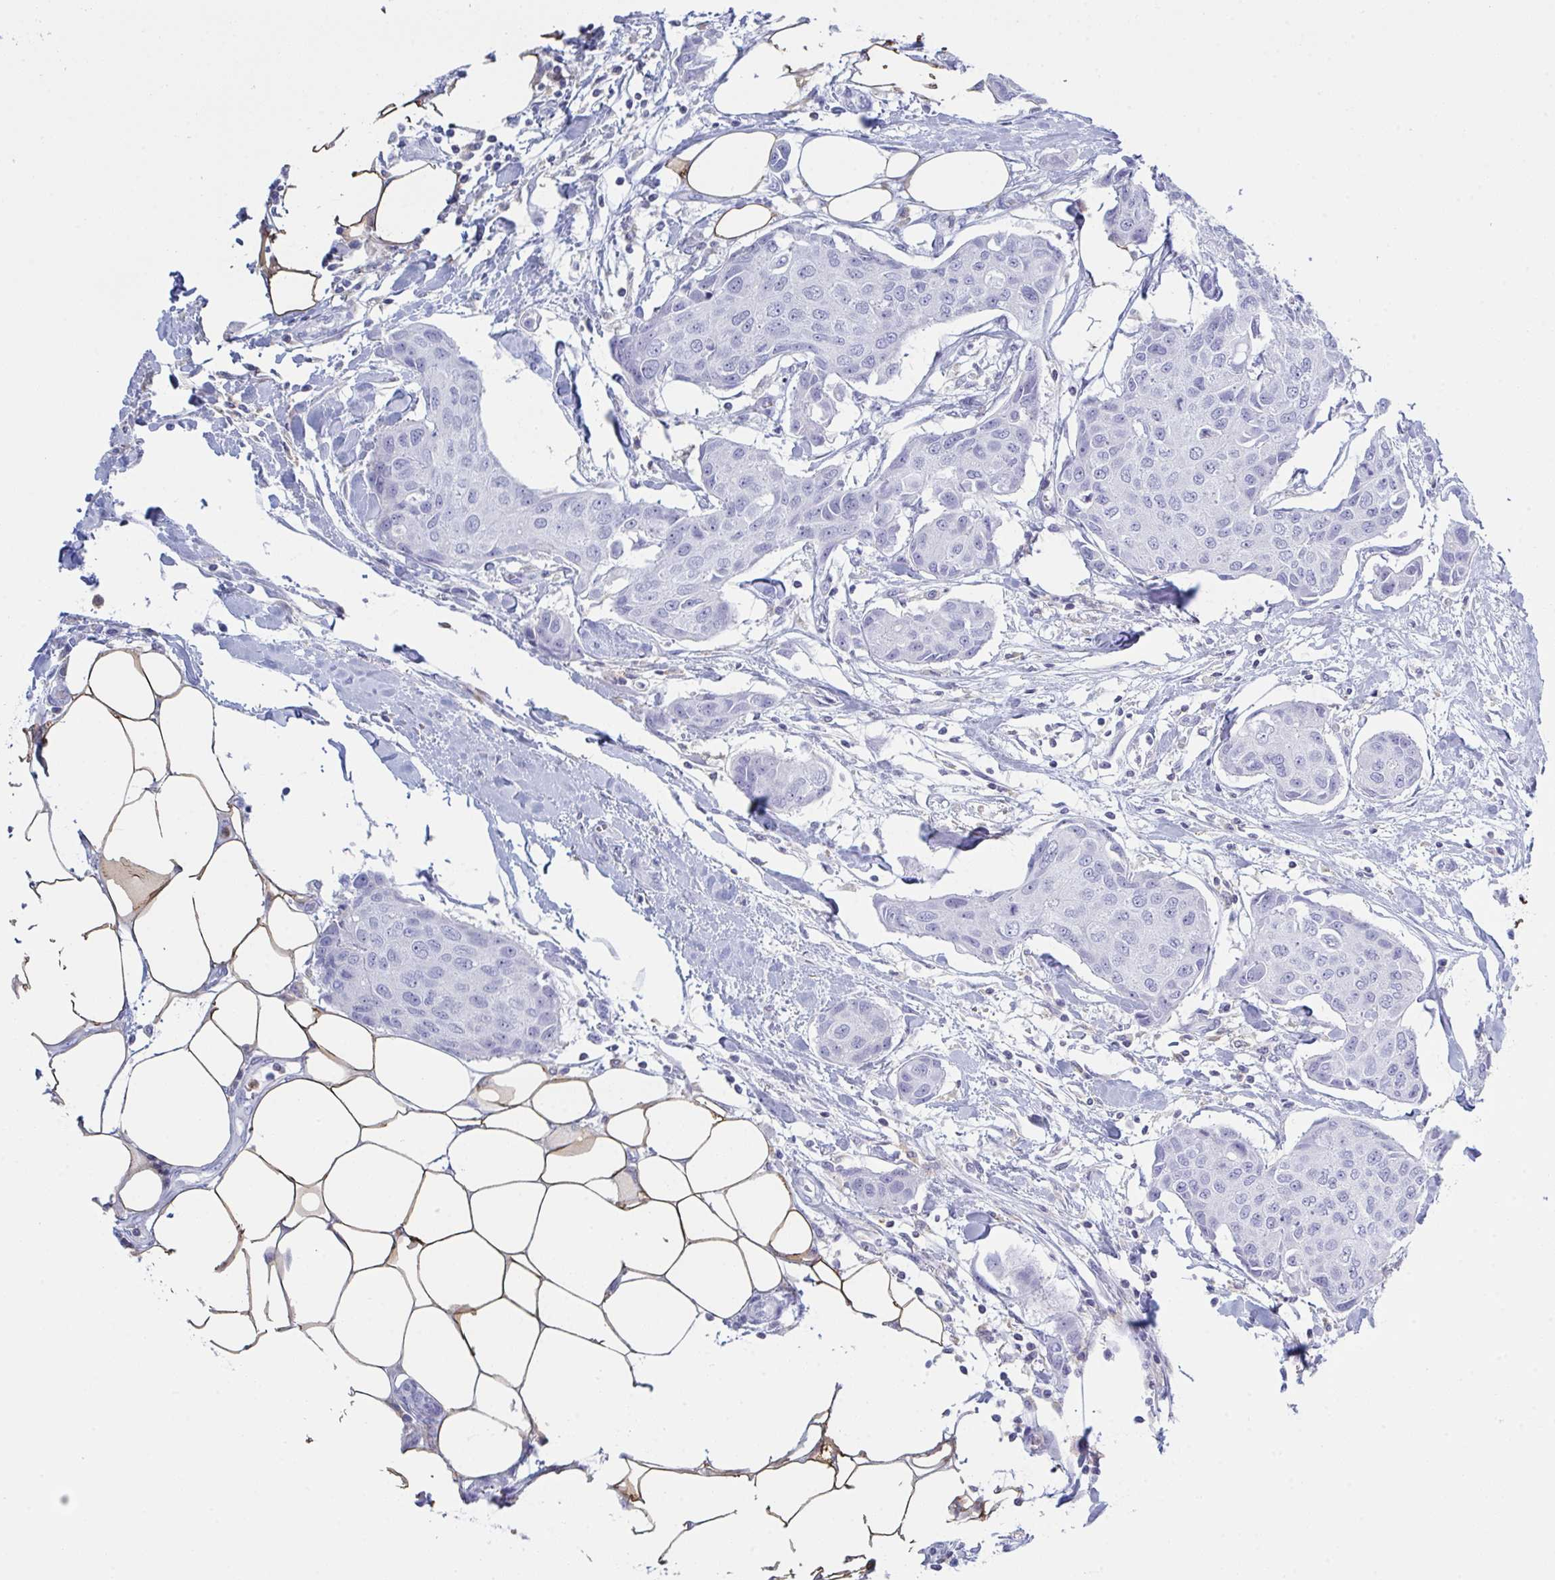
{"staining": {"intensity": "negative", "quantity": "none", "location": "none"}, "tissue": "breast cancer", "cell_type": "Tumor cells", "image_type": "cancer", "snomed": [{"axis": "morphology", "description": "Duct carcinoma"}, {"axis": "topography", "description": "Breast"}, {"axis": "topography", "description": "Lymph node"}], "caption": "Histopathology image shows no significant protein positivity in tumor cells of invasive ductal carcinoma (breast).", "gene": "MYO1F", "patient": {"sex": "female", "age": 80}}